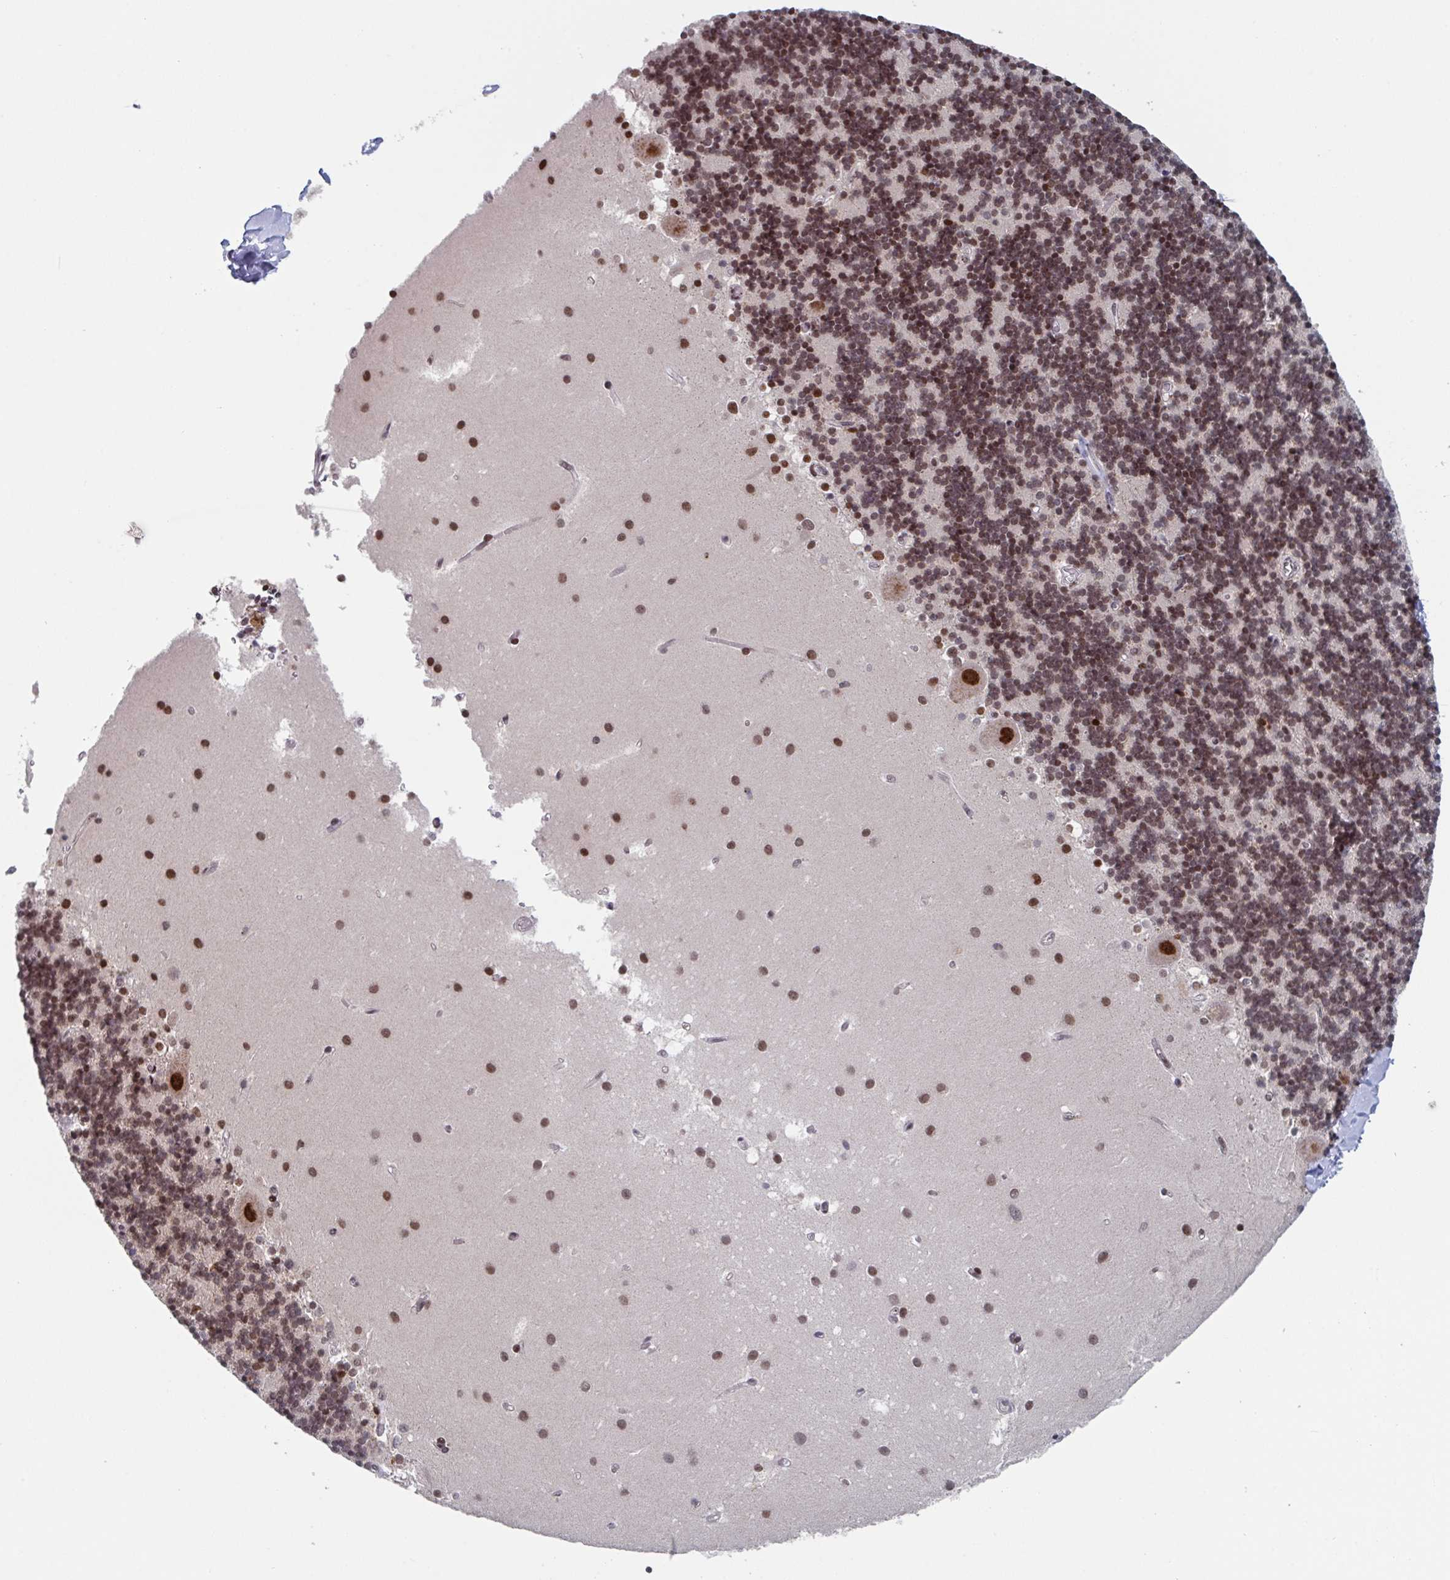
{"staining": {"intensity": "moderate", "quantity": "25%-75%", "location": "nuclear"}, "tissue": "cerebellum", "cell_type": "Cells in granular layer", "image_type": "normal", "snomed": [{"axis": "morphology", "description": "Normal tissue, NOS"}, {"axis": "topography", "description": "Cerebellum"}], "caption": "Moderate nuclear expression for a protein is appreciated in approximately 25%-75% of cells in granular layer of unremarkable cerebellum using IHC.", "gene": "RNF212", "patient": {"sex": "male", "age": 54}}